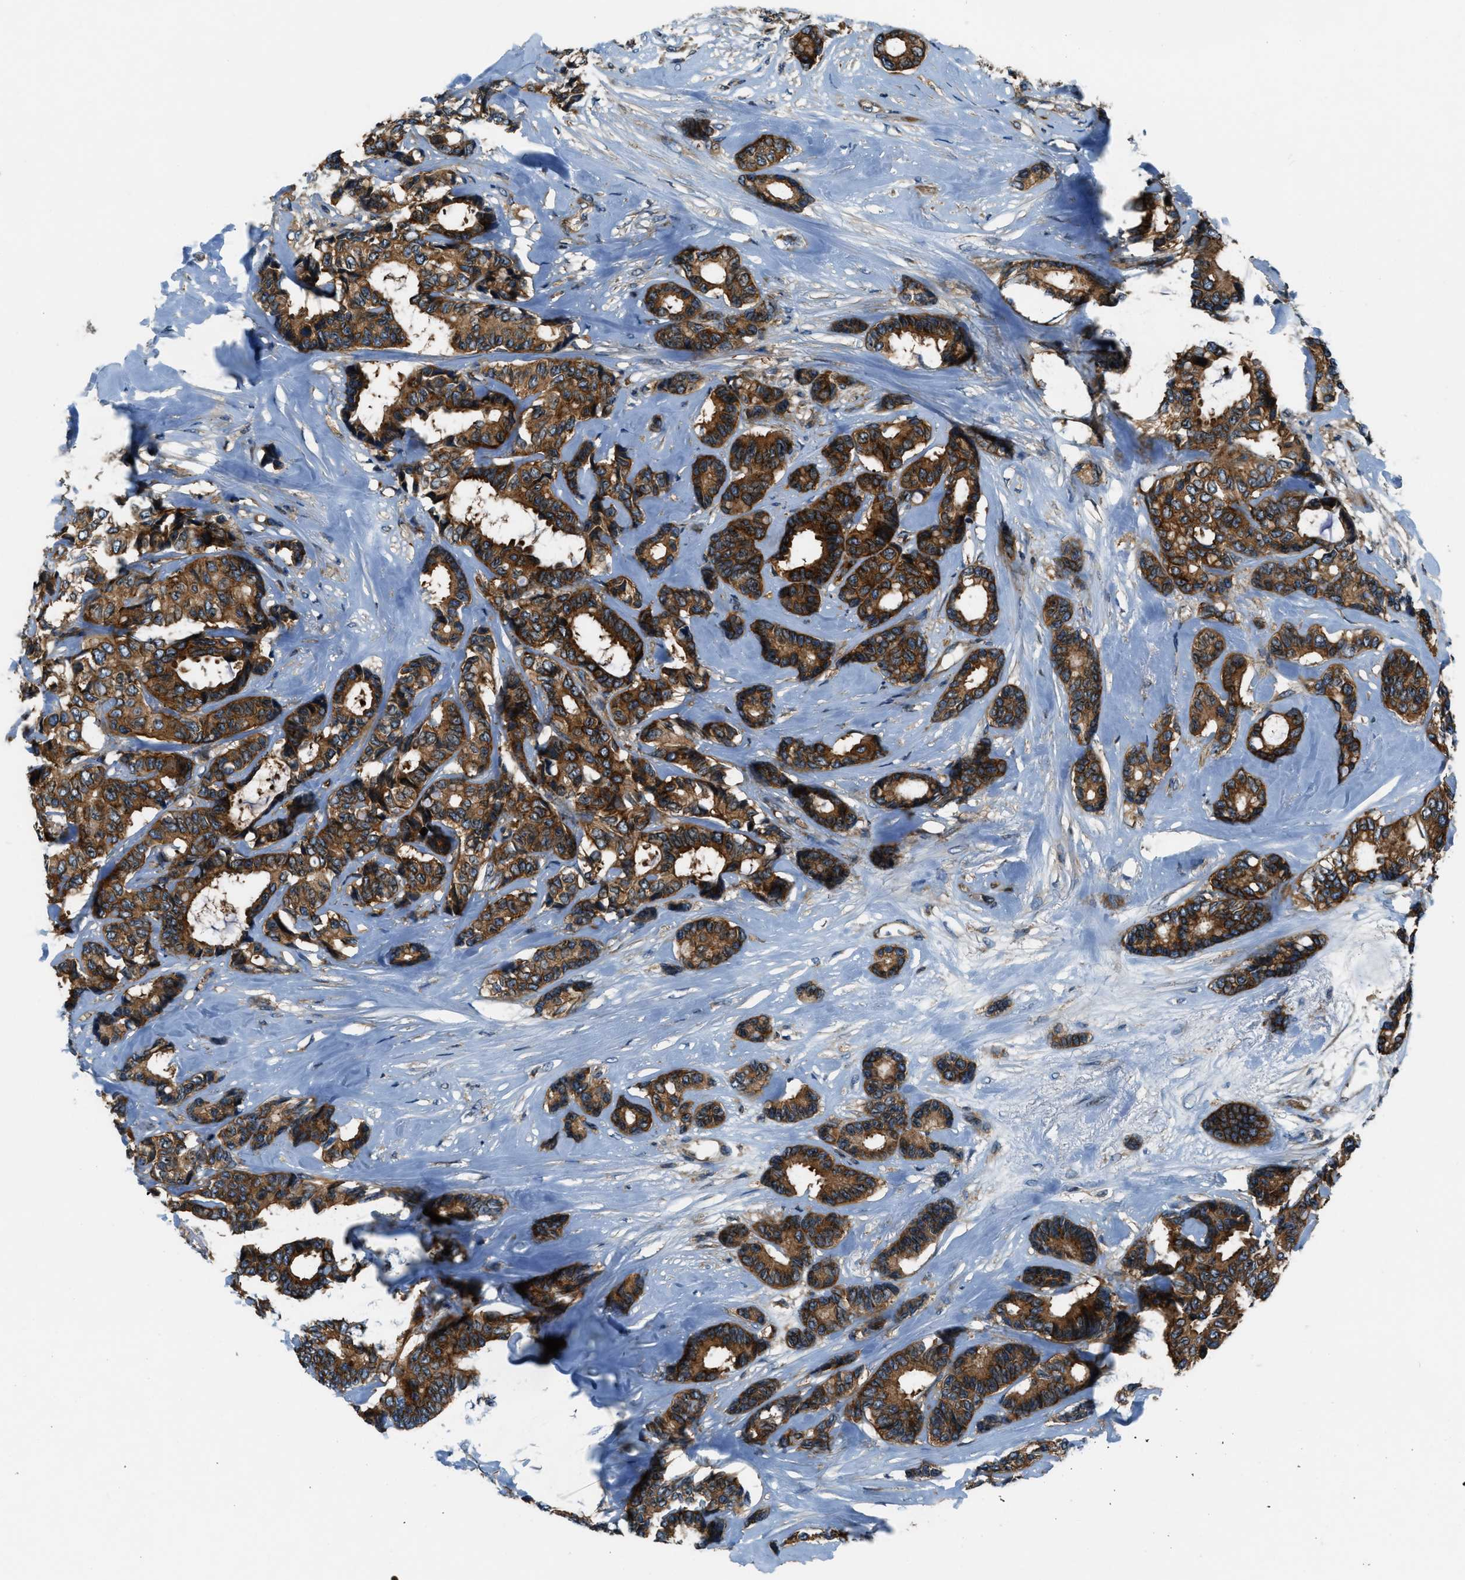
{"staining": {"intensity": "strong", "quantity": ">75%", "location": "cytoplasmic/membranous"}, "tissue": "breast cancer", "cell_type": "Tumor cells", "image_type": "cancer", "snomed": [{"axis": "morphology", "description": "Duct carcinoma"}, {"axis": "topography", "description": "Breast"}], "caption": "There is high levels of strong cytoplasmic/membranous positivity in tumor cells of intraductal carcinoma (breast), as demonstrated by immunohistochemical staining (brown color).", "gene": "ARFGAP2", "patient": {"sex": "female", "age": 87}}